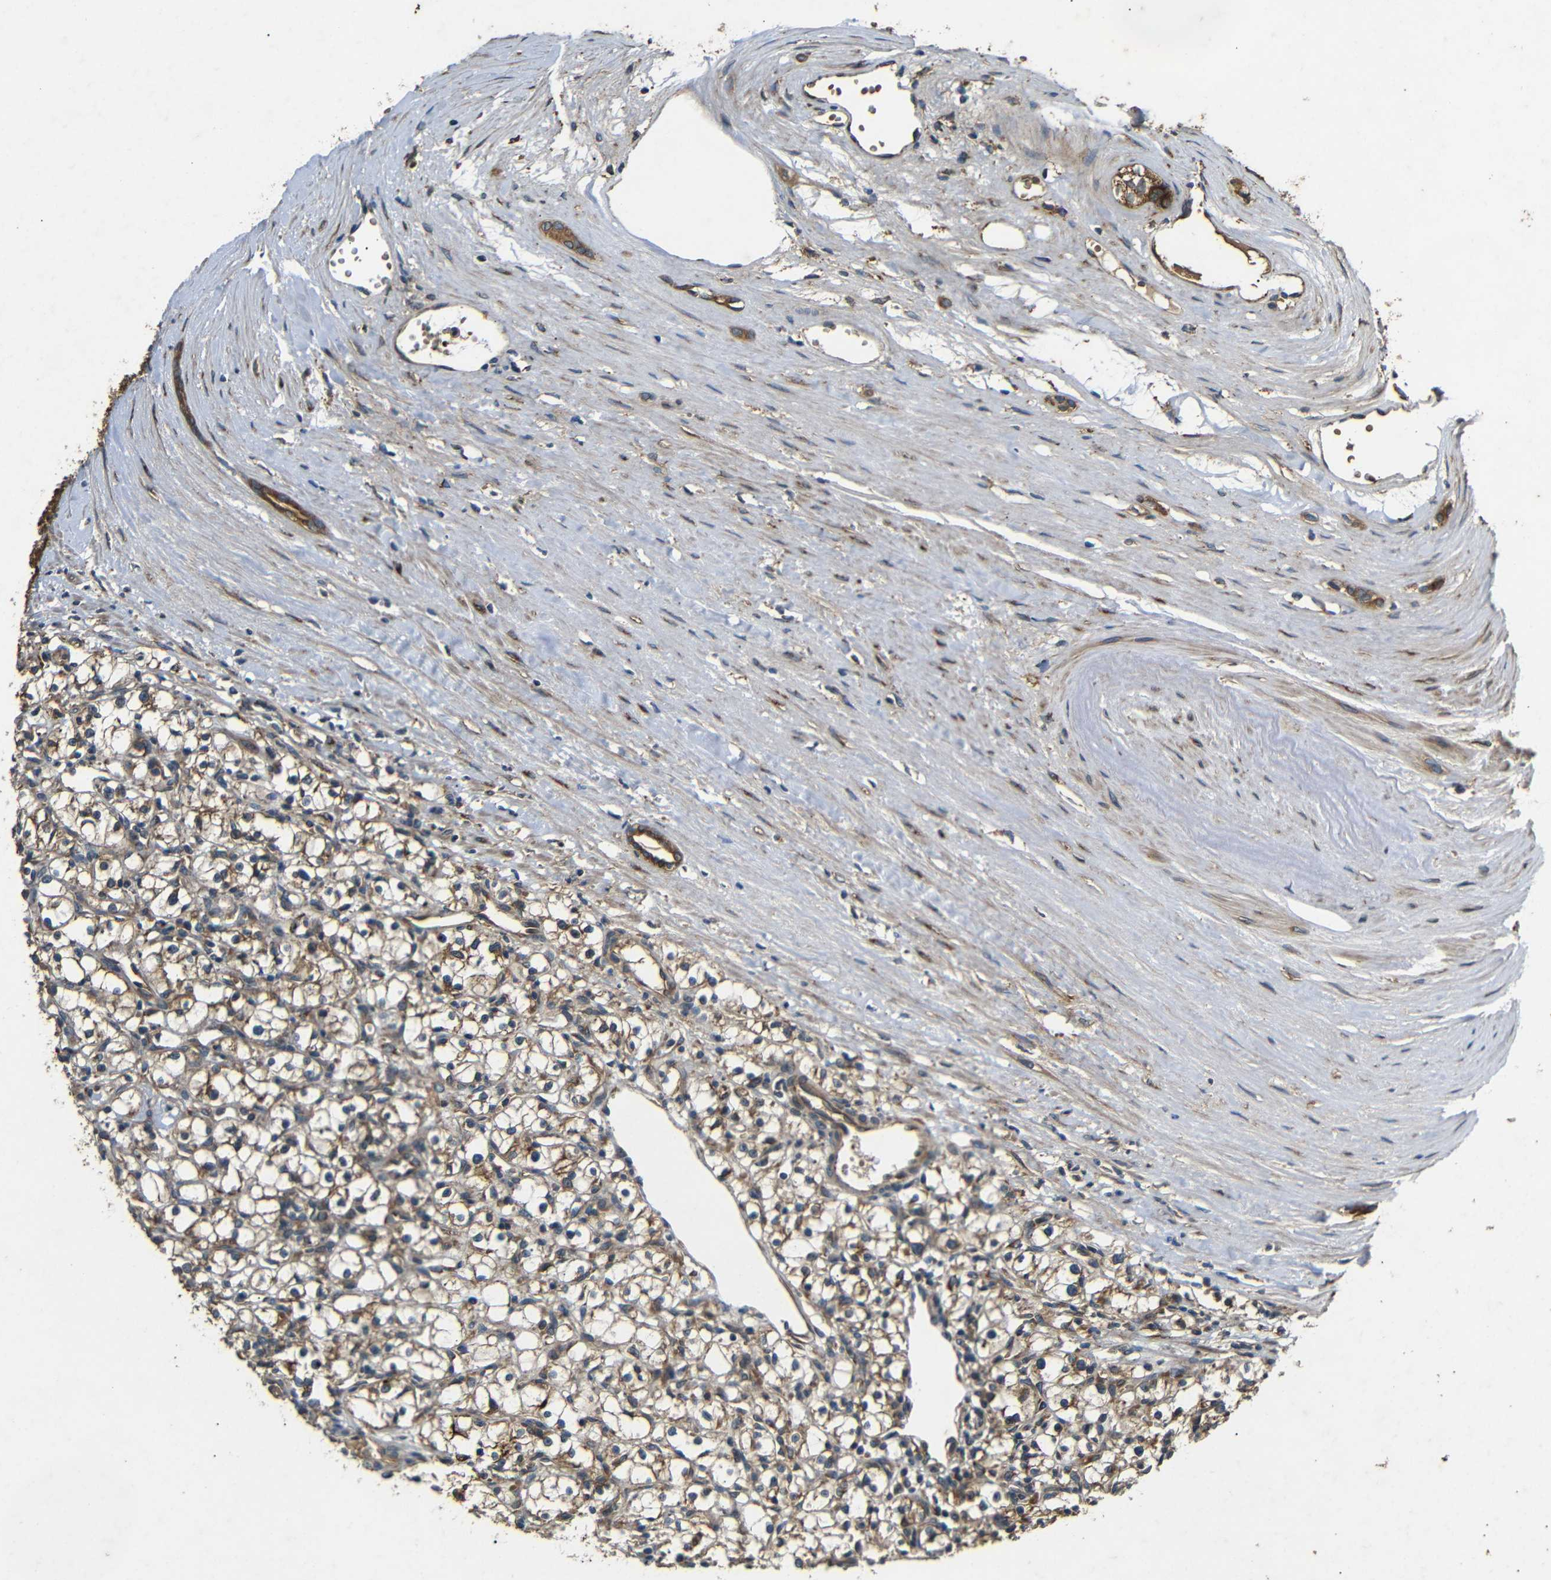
{"staining": {"intensity": "strong", "quantity": ">75%", "location": "cytoplasmic/membranous"}, "tissue": "renal cancer", "cell_type": "Tumor cells", "image_type": "cancer", "snomed": [{"axis": "morphology", "description": "Adenocarcinoma, NOS"}, {"axis": "topography", "description": "Kidney"}], "caption": "Human renal cancer (adenocarcinoma) stained with a brown dye exhibits strong cytoplasmic/membranous positive staining in about >75% of tumor cells.", "gene": "TRPC1", "patient": {"sex": "male", "age": 56}}